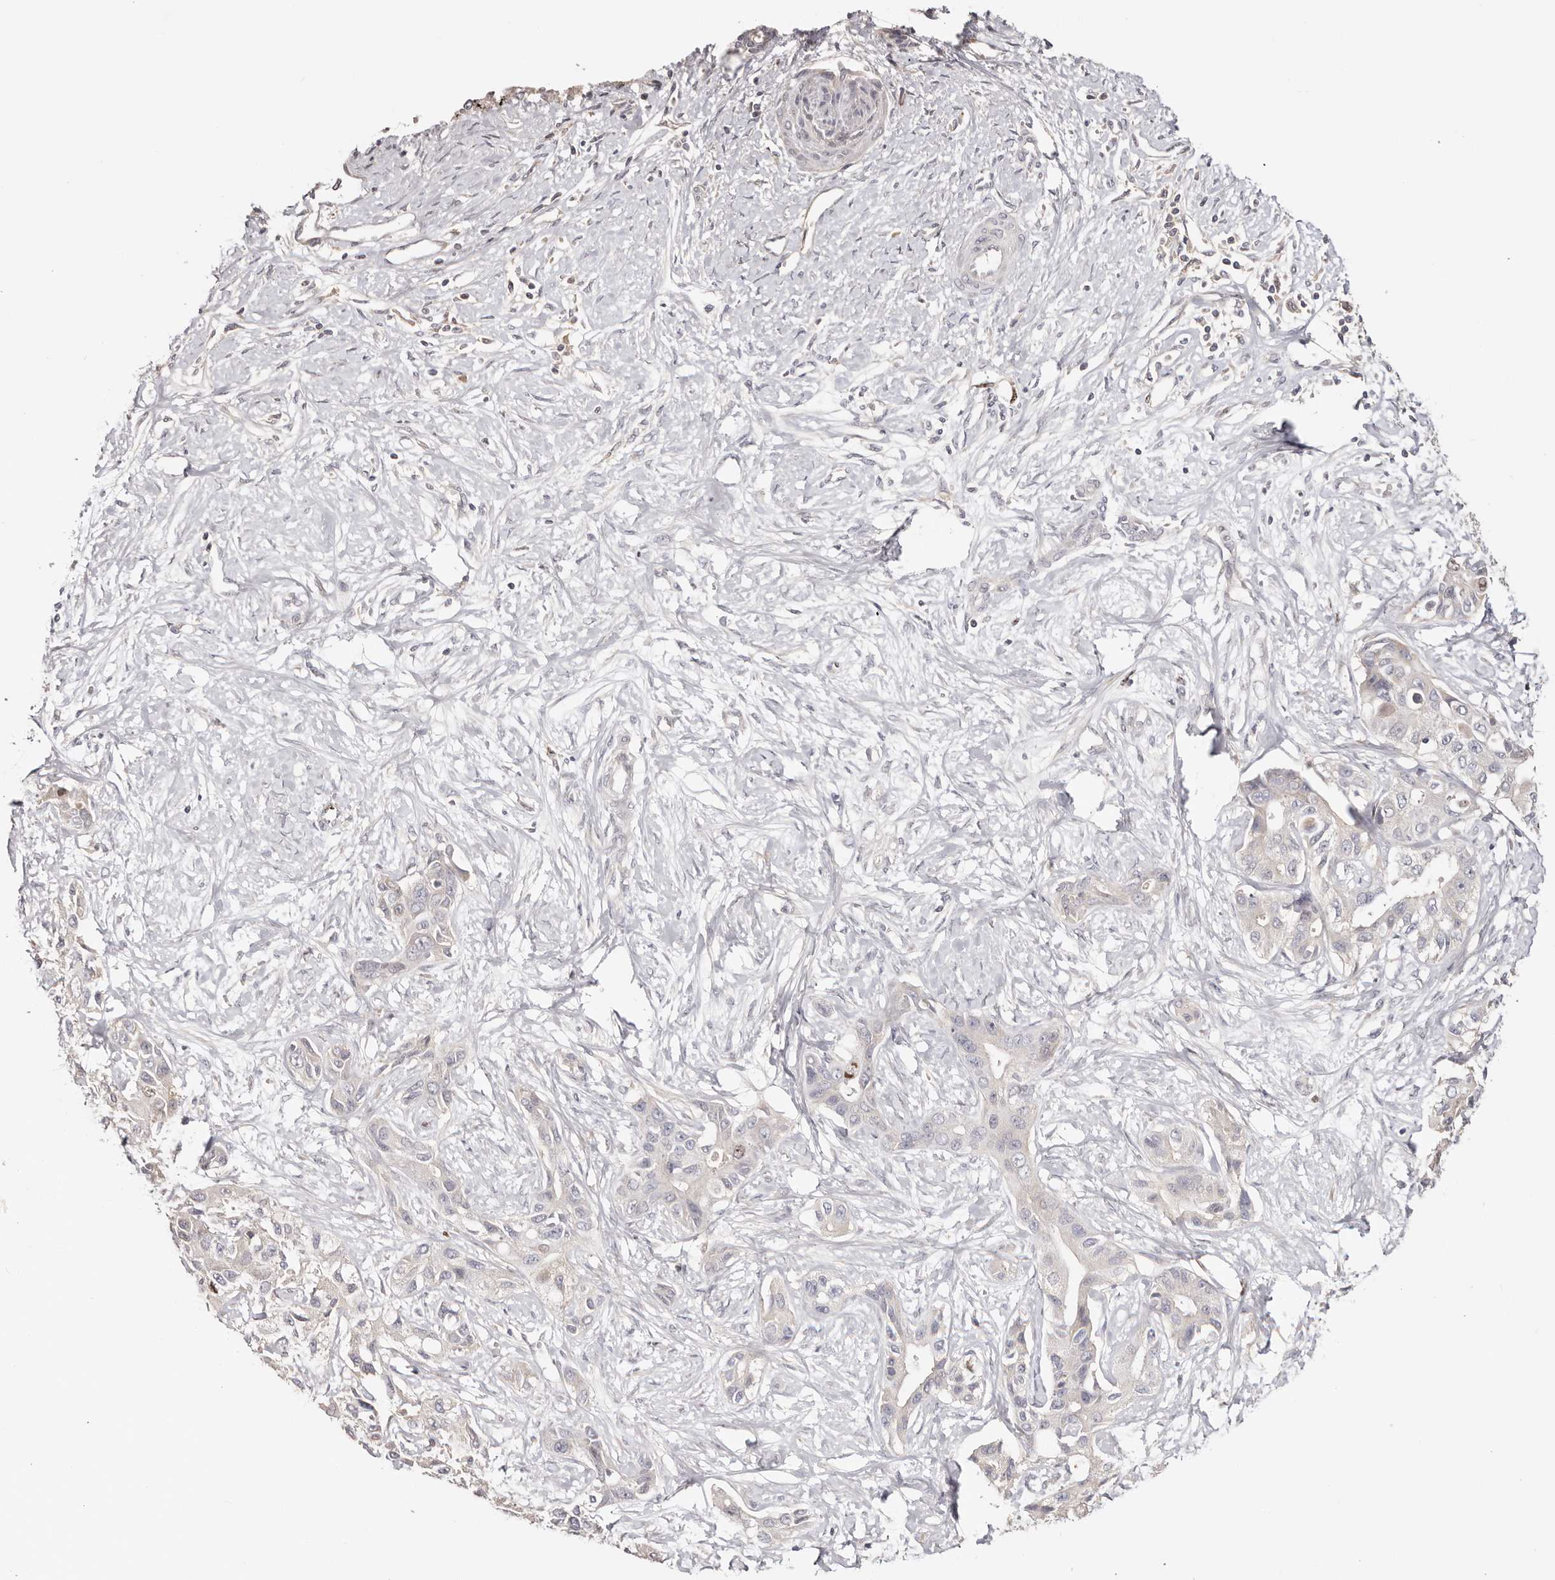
{"staining": {"intensity": "moderate", "quantity": "<25%", "location": "nuclear"}, "tissue": "liver cancer", "cell_type": "Tumor cells", "image_type": "cancer", "snomed": [{"axis": "morphology", "description": "Cholangiocarcinoma"}, {"axis": "topography", "description": "Liver"}], "caption": "The image shows a brown stain indicating the presence of a protein in the nuclear of tumor cells in liver cholangiocarcinoma. Immunohistochemistry (ihc) stains the protein in brown and the nuclei are stained blue.", "gene": "CCDC190", "patient": {"sex": "male", "age": 59}}